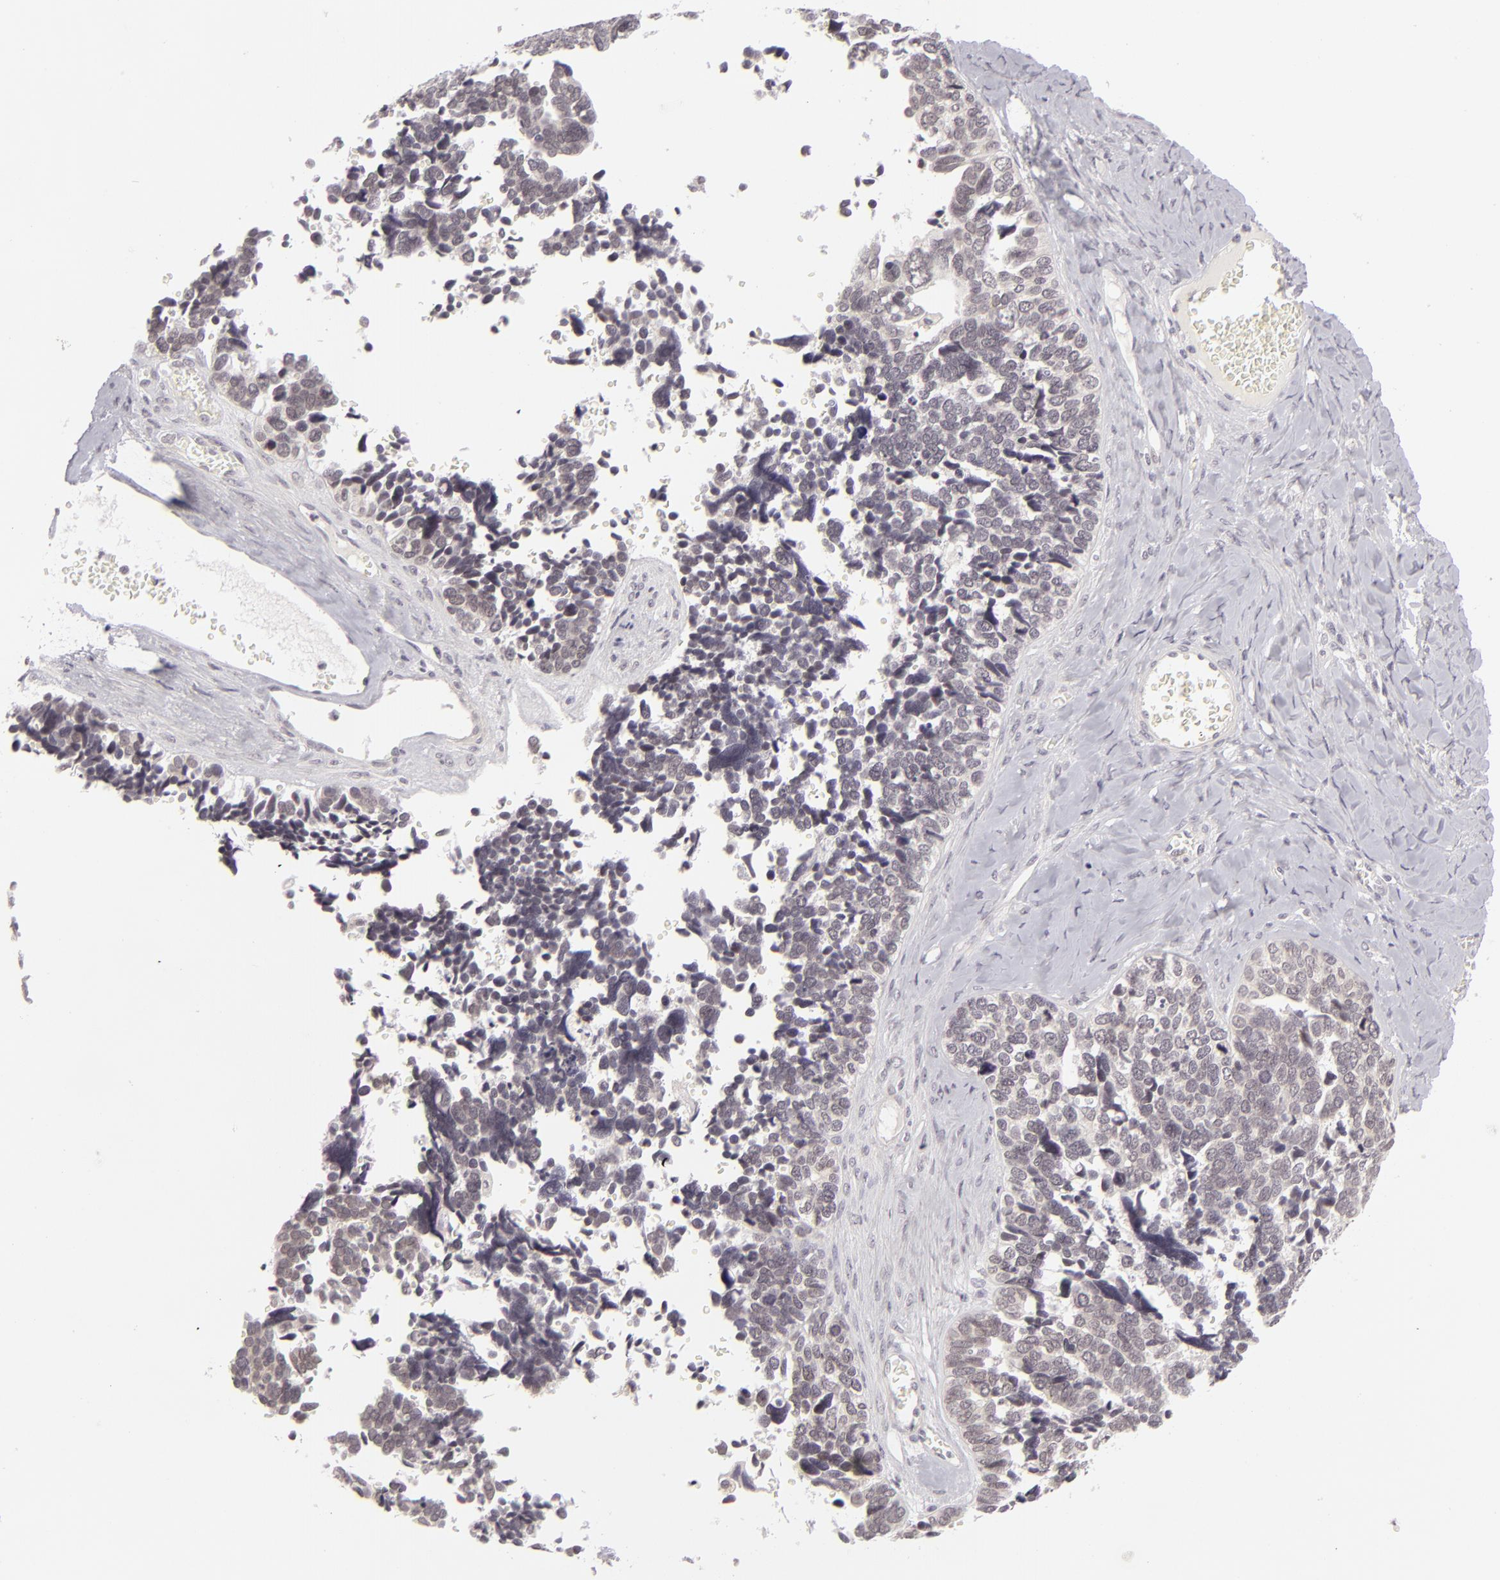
{"staining": {"intensity": "negative", "quantity": "none", "location": "none"}, "tissue": "ovarian cancer", "cell_type": "Tumor cells", "image_type": "cancer", "snomed": [{"axis": "morphology", "description": "Cystadenocarcinoma, serous, NOS"}, {"axis": "topography", "description": "Ovary"}], "caption": "The immunohistochemistry photomicrograph has no significant staining in tumor cells of ovarian cancer (serous cystadenocarcinoma) tissue. (DAB immunohistochemistry with hematoxylin counter stain).", "gene": "DLG3", "patient": {"sex": "female", "age": 77}}